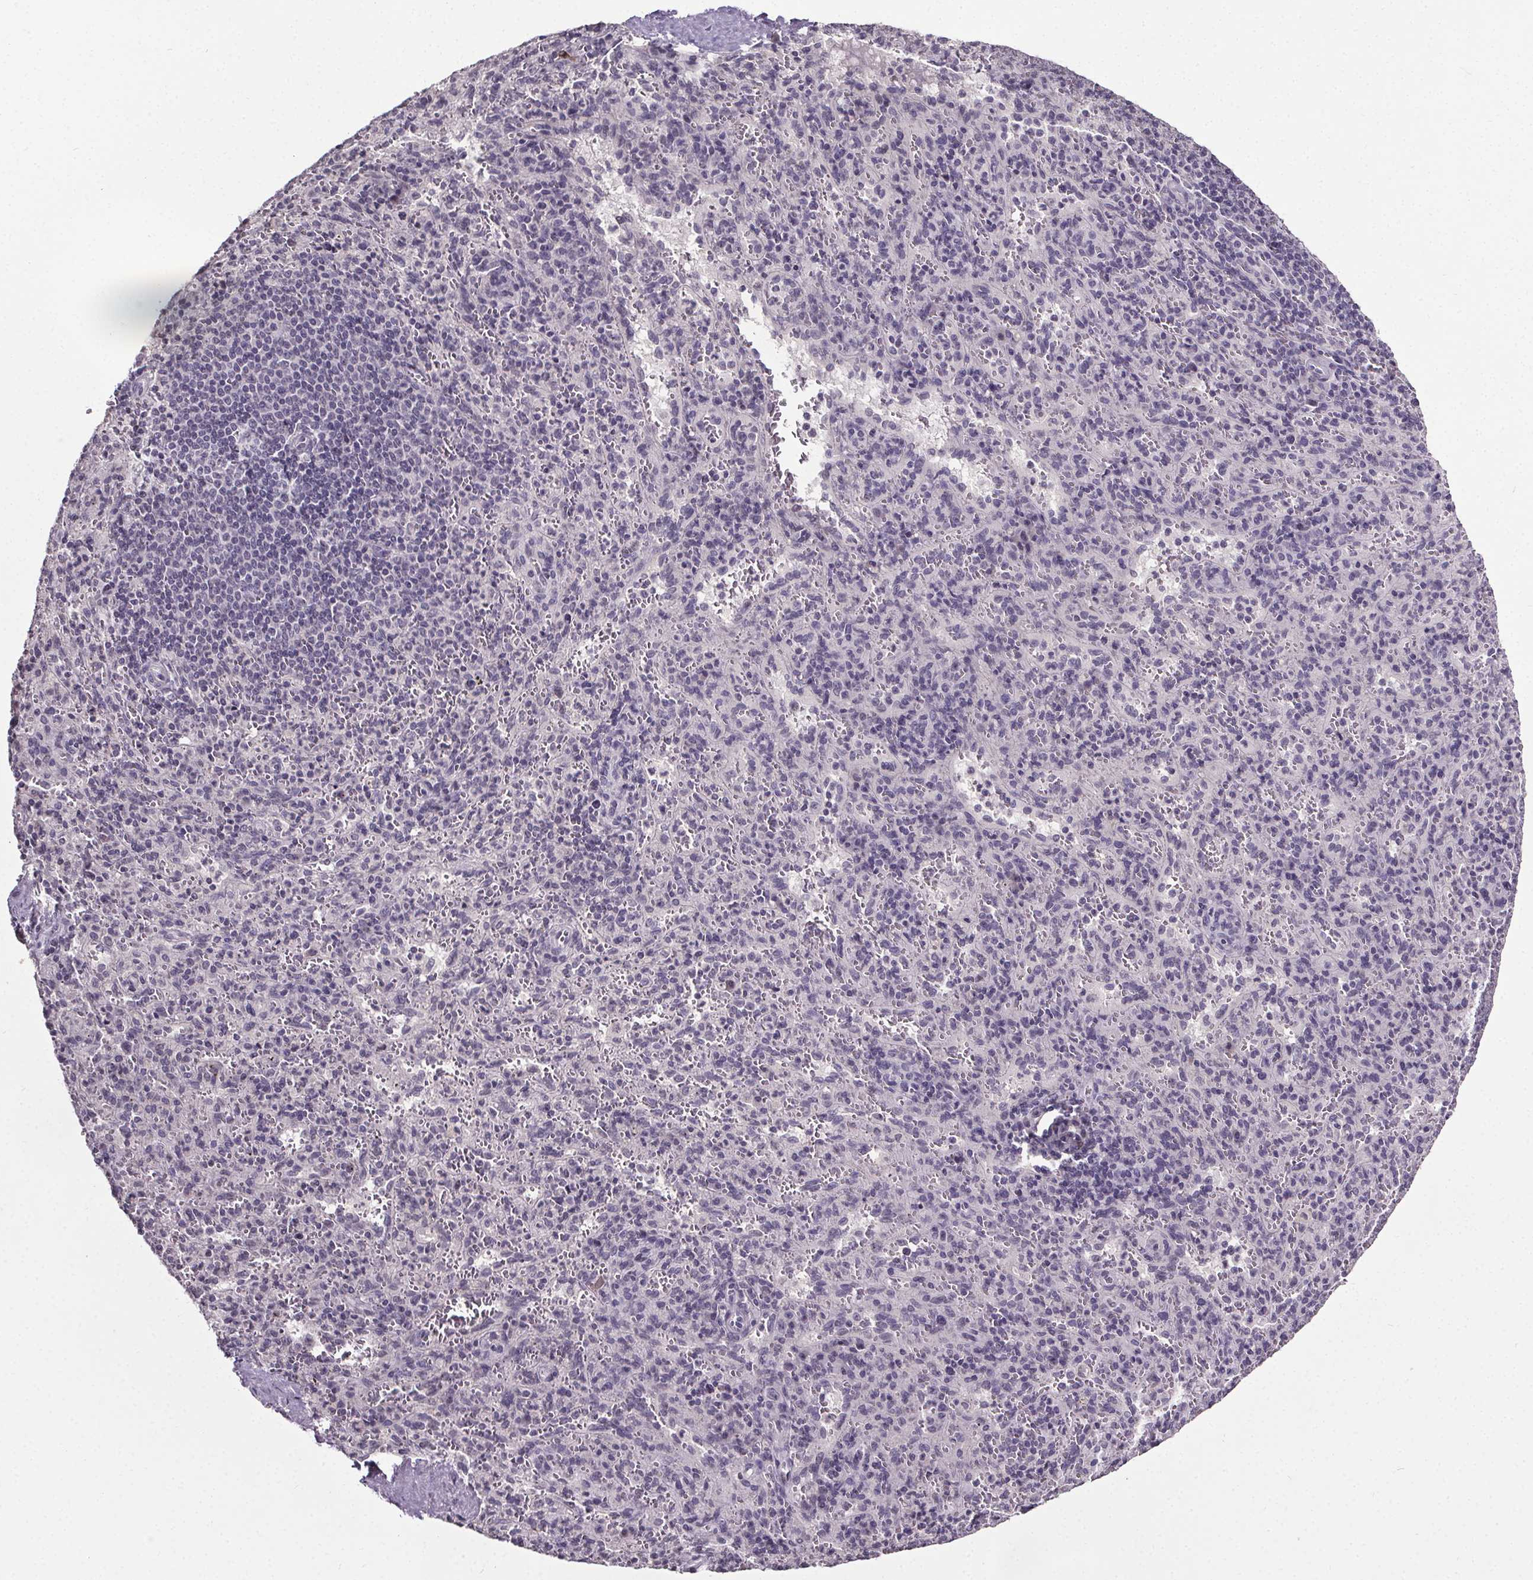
{"staining": {"intensity": "negative", "quantity": "none", "location": "none"}, "tissue": "spleen", "cell_type": "Cells in red pulp", "image_type": "normal", "snomed": [{"axis": "morphology", "description": "Normal tissue, NOS"}, {"axis": "topography", "description": "Spleen"}], "caption": "Protein analysis of normal spleen displays no significant staining in cells in red pulp.", "gene": "NKX6", "patient": {"sex": "male", "age": 57}}